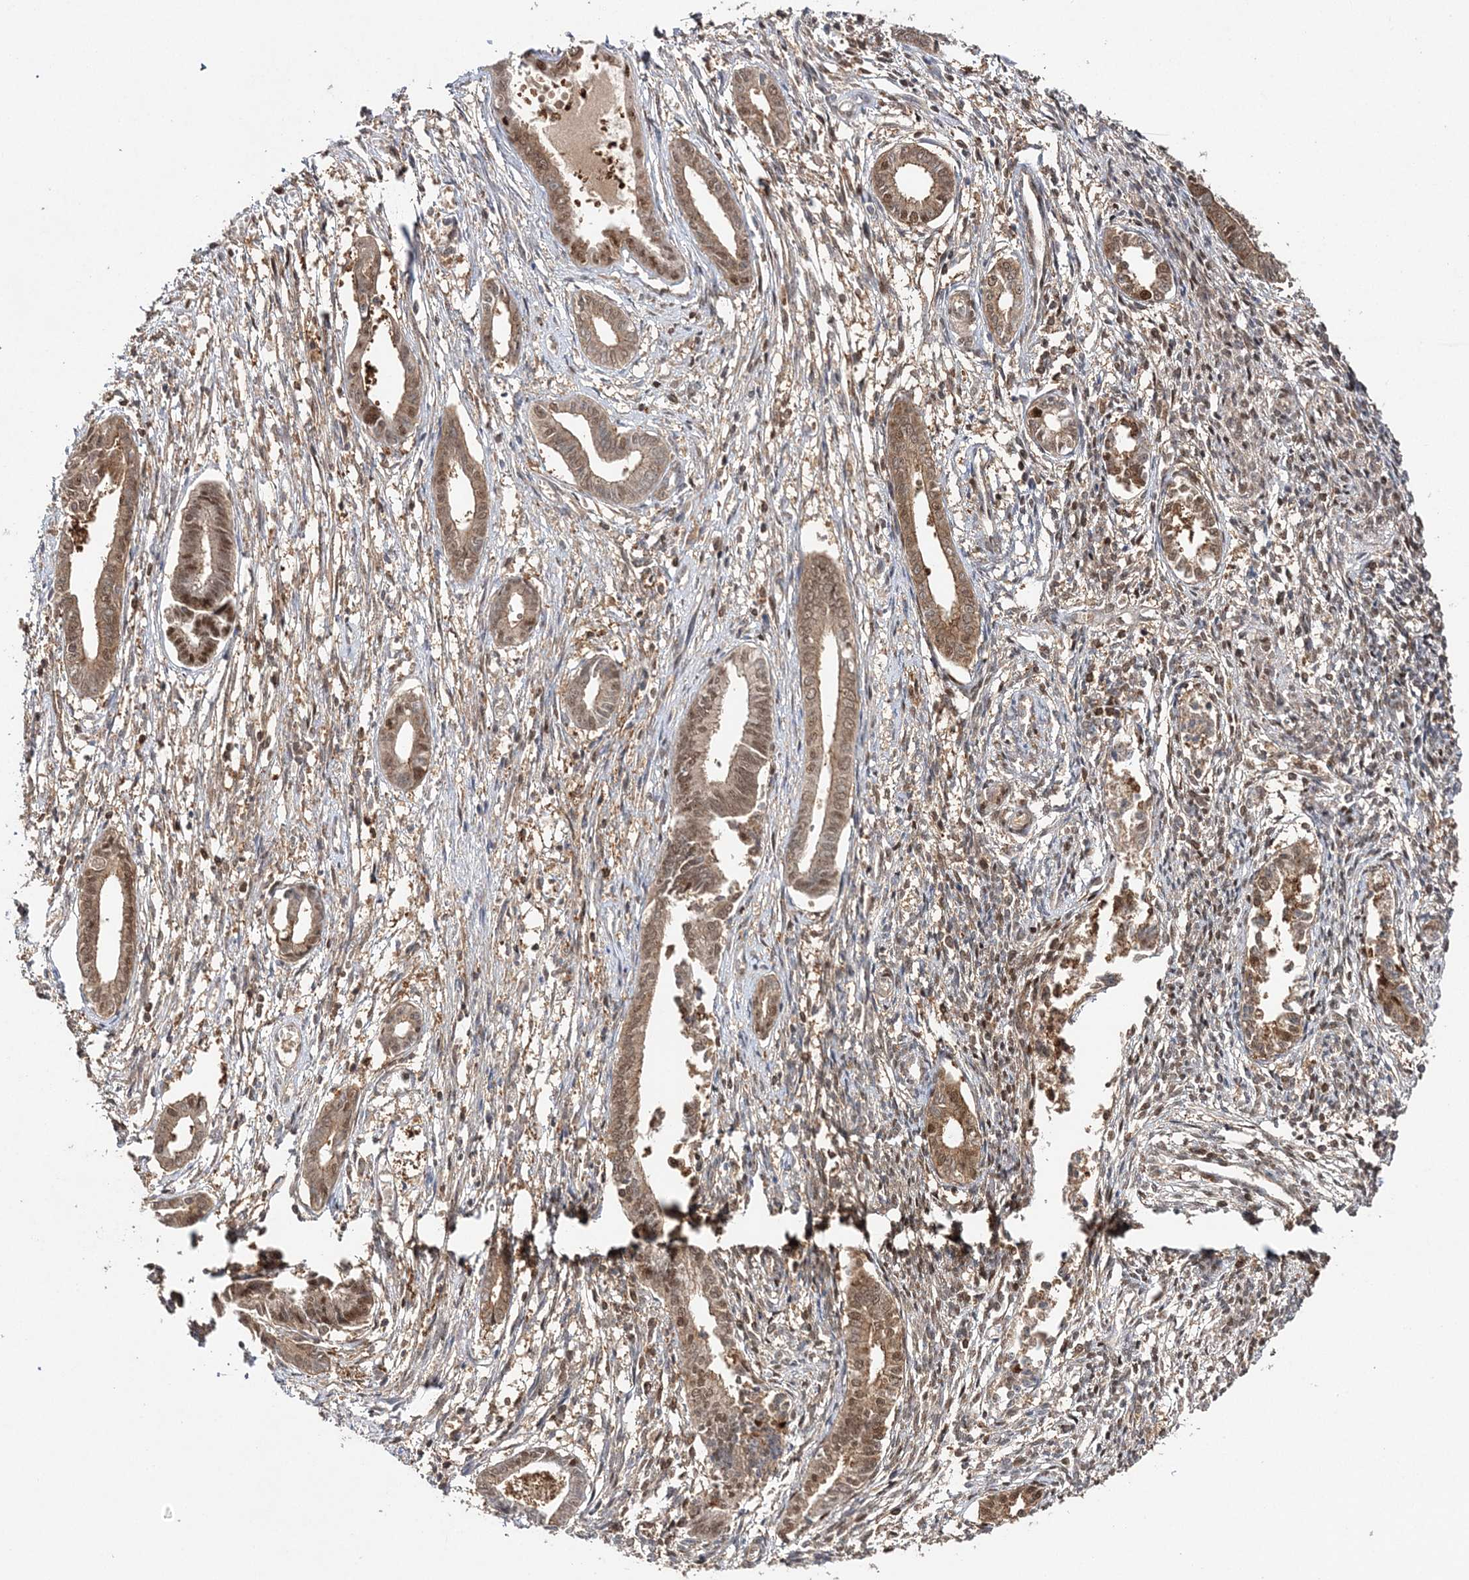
{"staining": {"intensity": "moderate", "quantity": "25%-75%", "location": "cytoplasmic/membranous"}, "tissue": "endometrium", "cell_type": "Cells in endometrial stroma", "image_type": "normal", "snomed": [{"axis": "morphology", "description": "Normal tissue, NOS"}, {"axis": "topography", "description": "Endometrium"}], "caption": "A brown stain highlights moderate cytoplasmic/membranous staining of a protein in cells in endometrial stroma of unremarkable endometrium. (DAB (3,3'-diaminobenzidine) IHC, brown staining for protein, blue staining for nuclei).", "gene": "NIF3L1", "patient": {"sex": "female", "age": 56}}